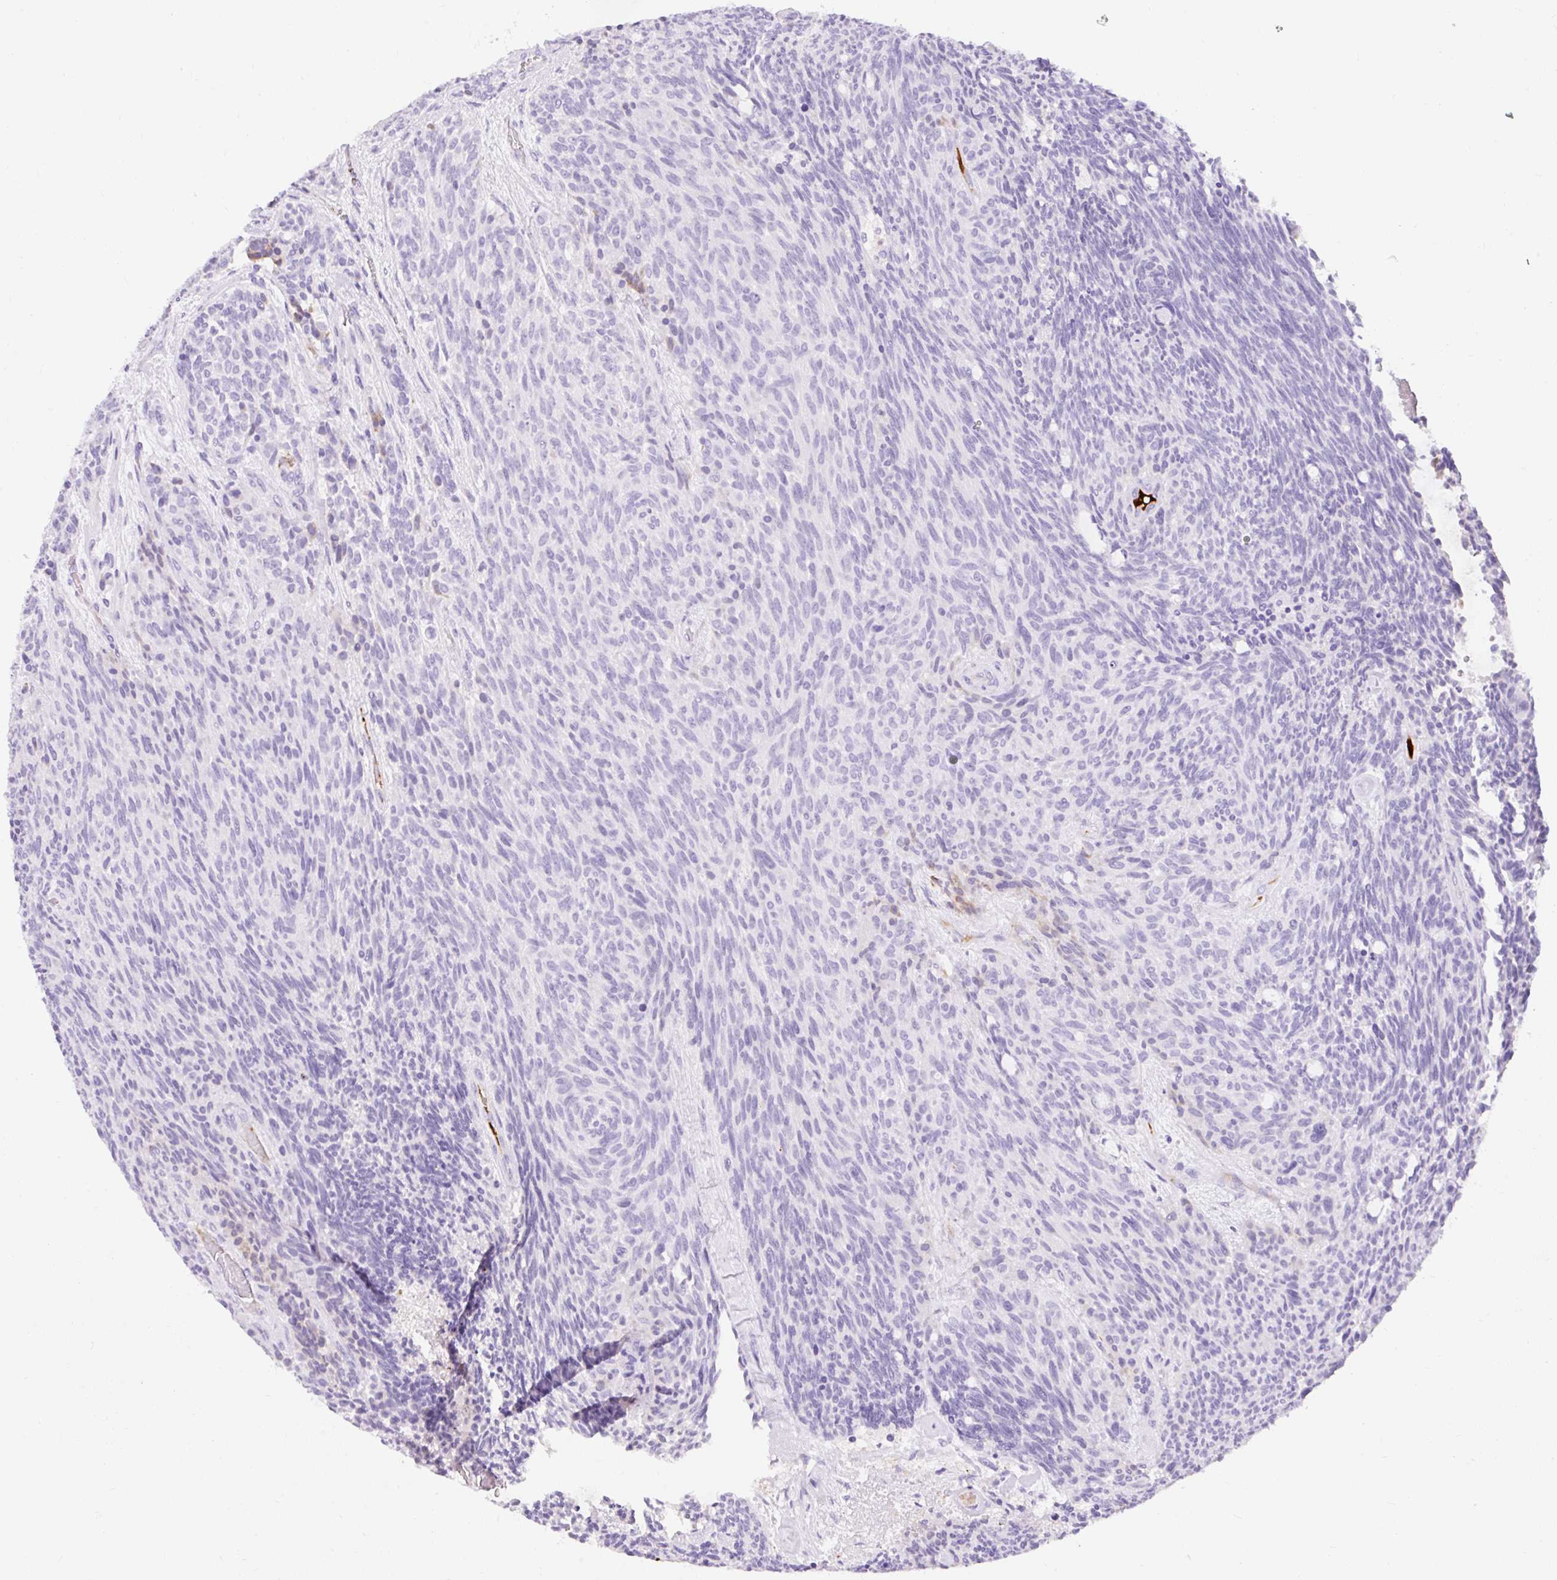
{"staining": {"intensity": "negative", "quantity": "none", "location": "none"}, "tissue": "carcinoid", "cell_type": "Tumor cells", "image_type": "cancer", "snomed": [{"axis": "morphology", "description": "Carcinoid, malignant, NOS"}, {"axis": "topography", "description": "Pancreas"}], "caption": "High power microscopy micrograph of an immunohistochemistry histopathology image of carcinoid (malignant), revealing no significant positivity in tumor cells.", "gene": "APOC4-APOC2", "patient": {"sex": "female", "age": 54}}